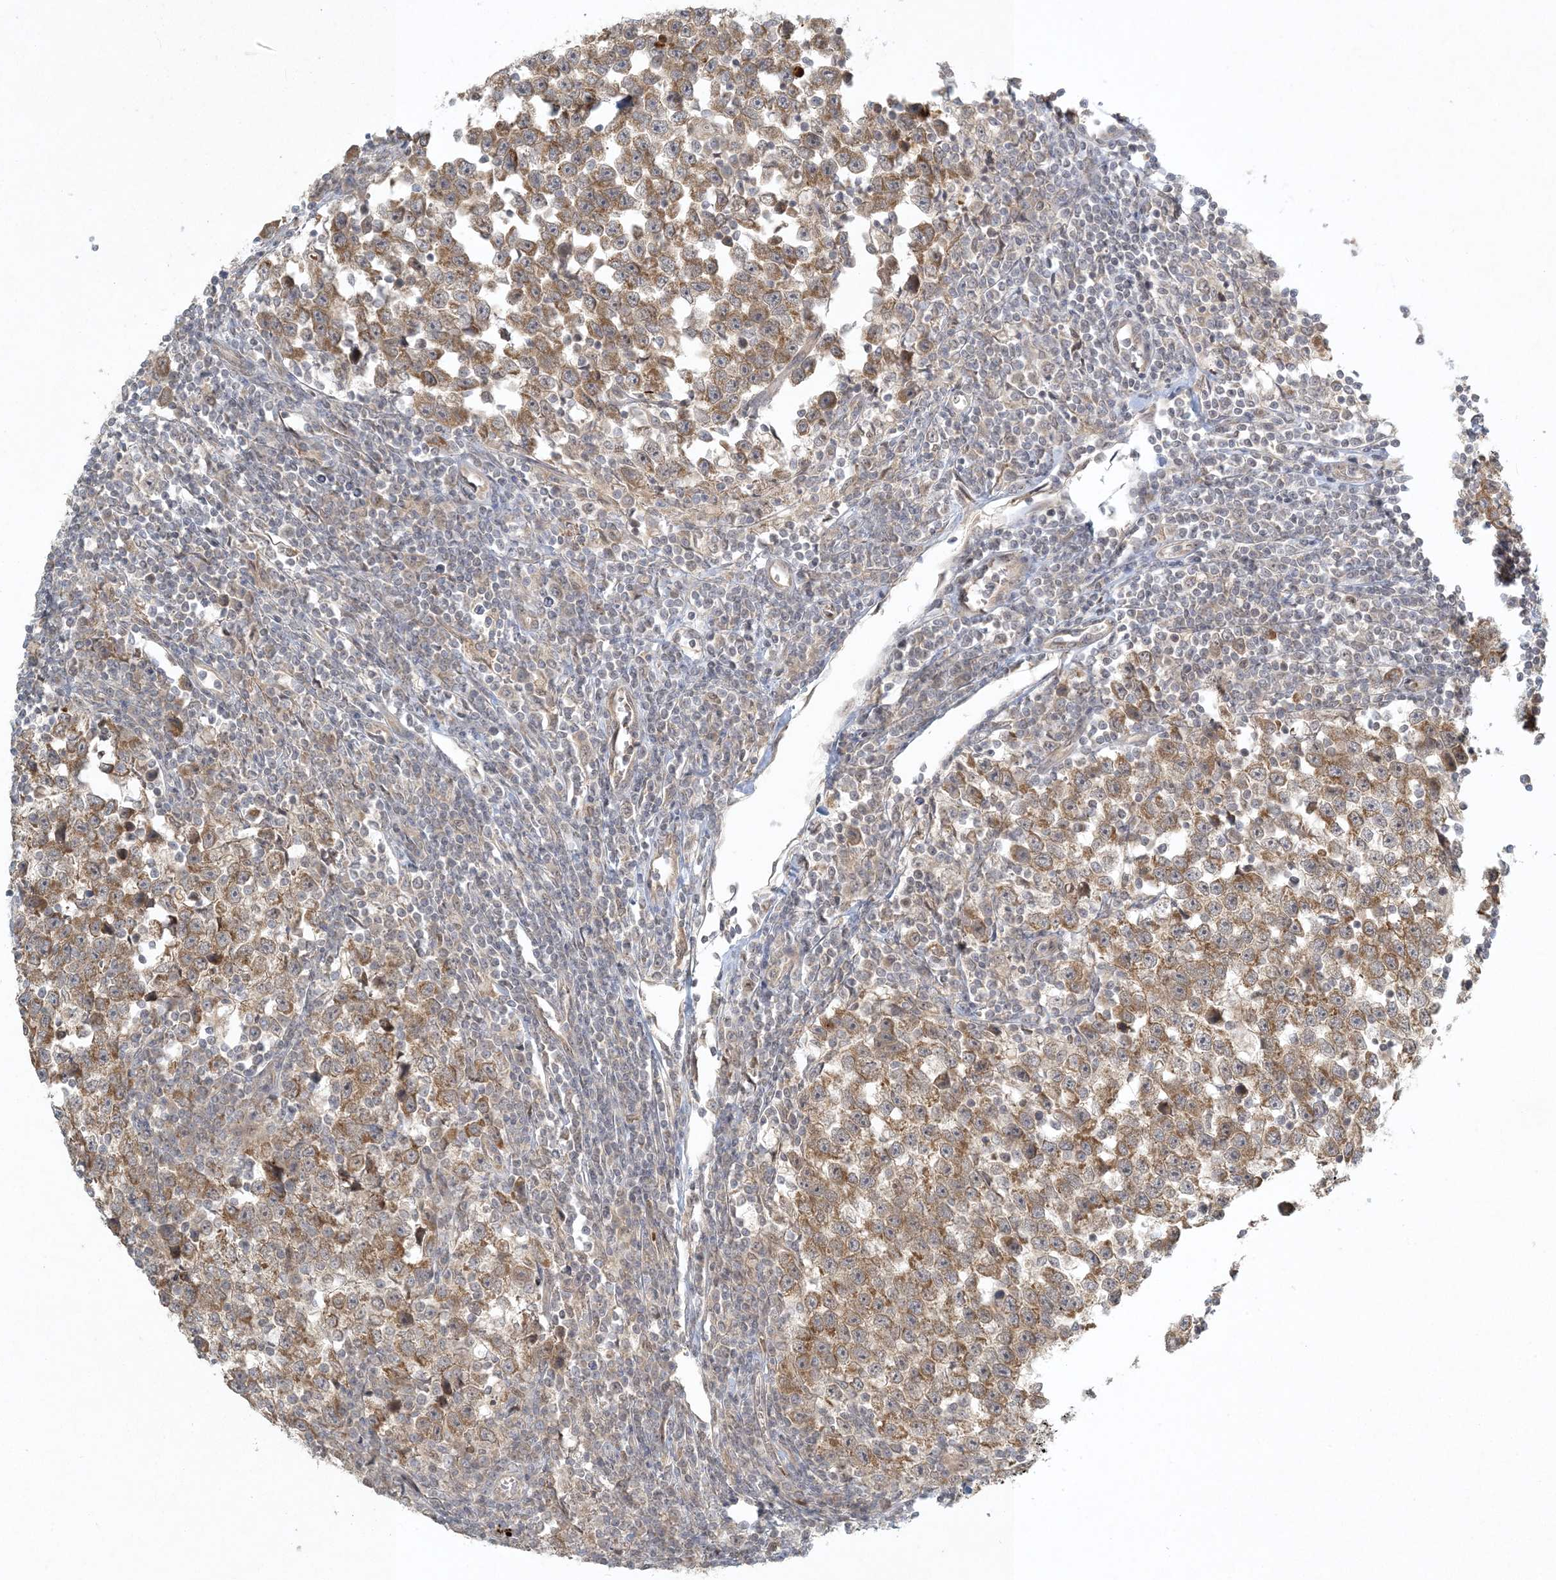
{"staining": {"intensity": "moderate", "quantity": ">75%", "location": "cytoplasmic/membranous"}, "tissue": "testis cancer", "cell_type": "Tumor cells", "image_type": "cancer", "snomed": [{"axis": "morphology", "description": "Normal tissue, NOS"}, {"axis": "morphology", "description": "Seminoma, NOS"}, {"axis": "topography", "description": "Testis"}], "caption": "Tumor cells reveal medium levels of moderate cytoplasmic/membranous staining in about >75% of cells in seminoma (testis). The staining was performed using DAB (3,3'-diaminobenzidine), with brown indicating positive protein expression. Nuclei are stained blue with hematoxylin.", "gene": "CTDNEP1", "patient": {"sex": "male", "age": 43}}